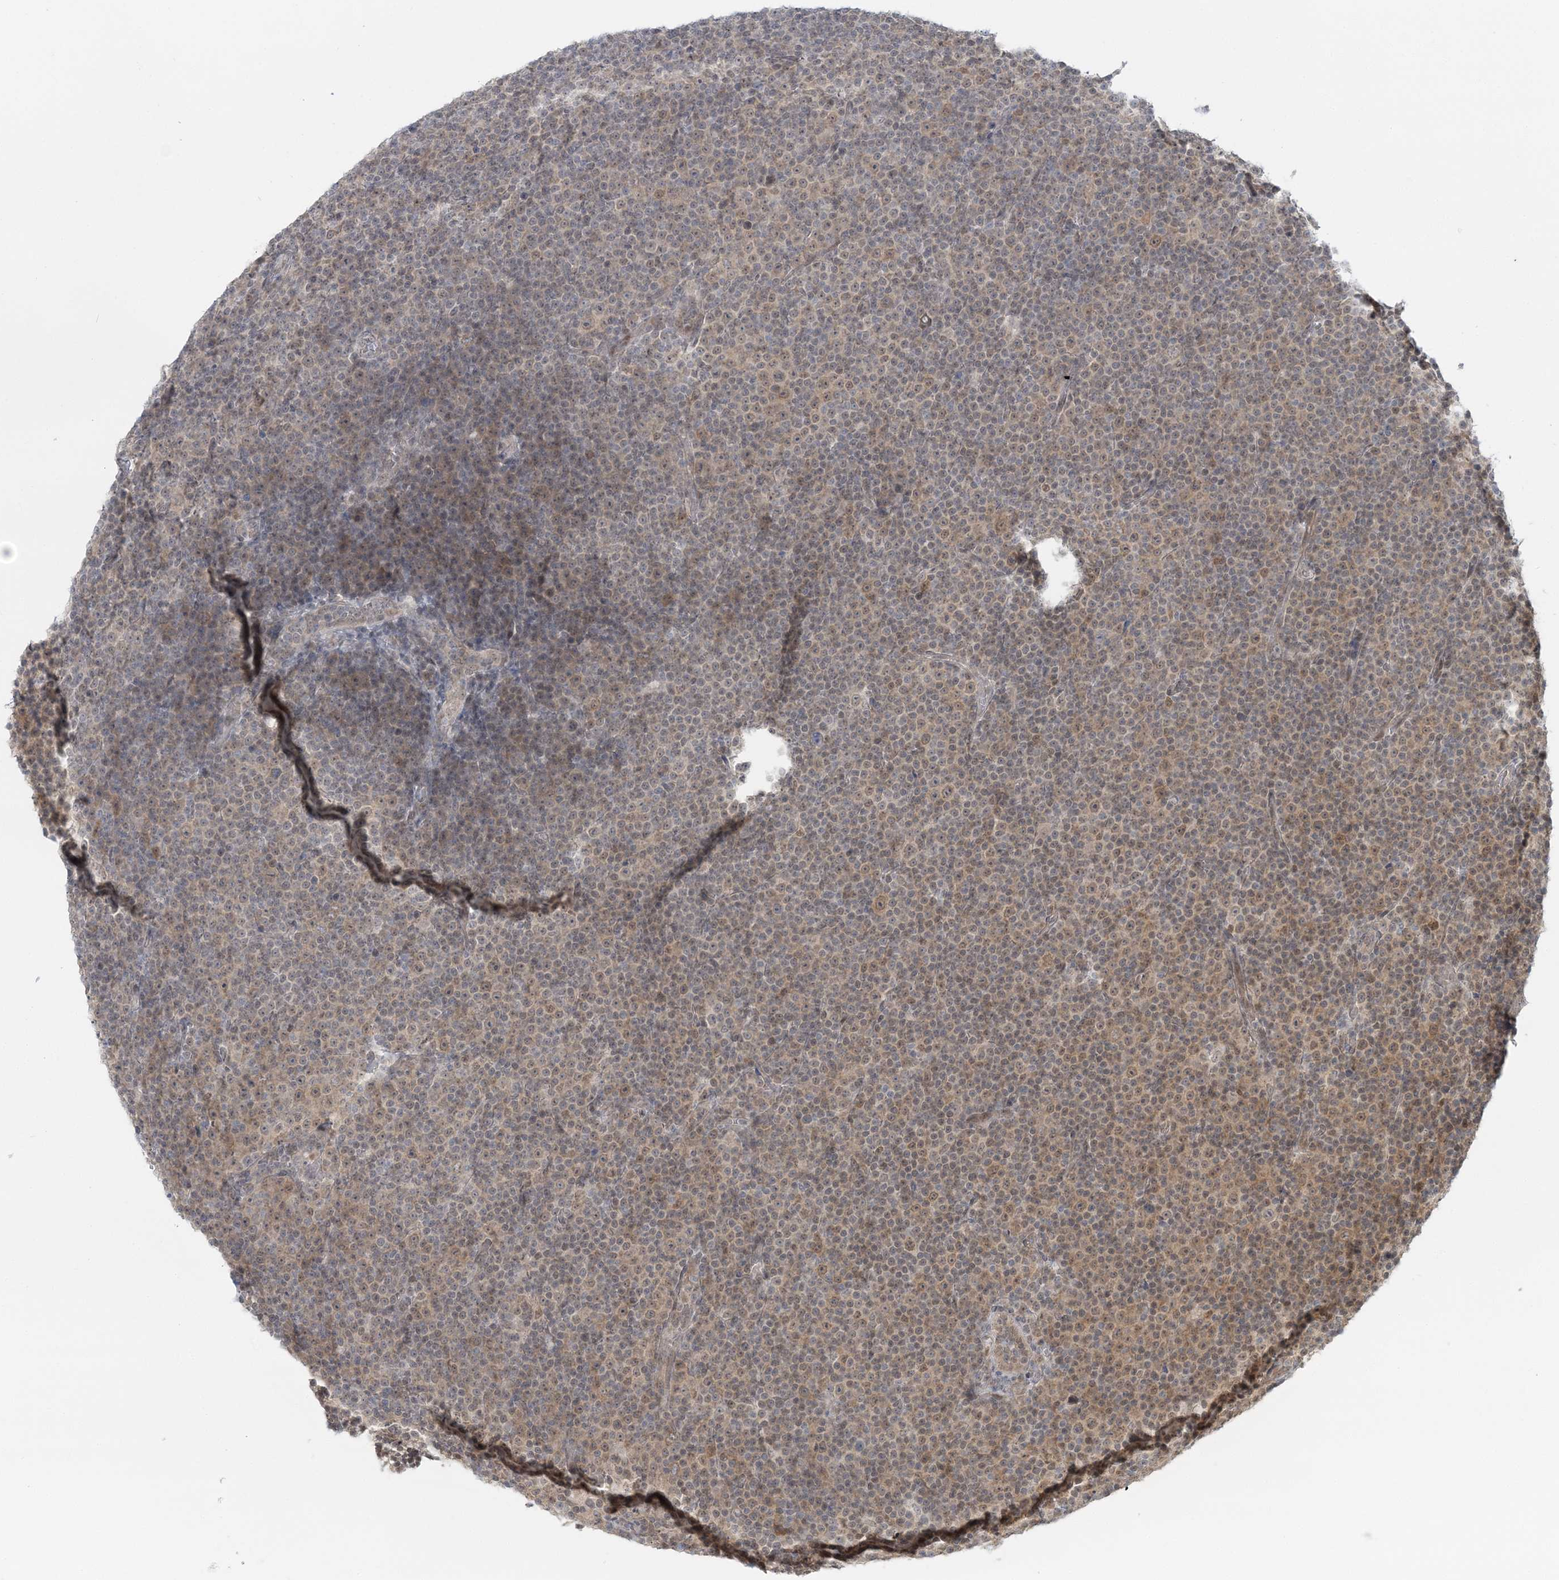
{"staining": {"intensity": "moderate", "quantity": "25%-75%", "location": "cytoplasmic/membranous"}, "tissue": "lymphoma", "cell_type": "Tumor cells", "image_type": "cancer", "snomed": [{"axis": "morphology", "description": "Malignant lymphoma, non-Hodgkin's type, Low grade"}, {"axis": "topography", "description": "Lymph node"}], "caption": "Moderate cytoplasmic/membranous positivity for a protein is appreciated in approximately 25%-75% of tumor cells of lymphoma using immunohistochemistry (IHC).", "gene": "ZFAND6", "patient": {"sex": "female", "age": 67}}